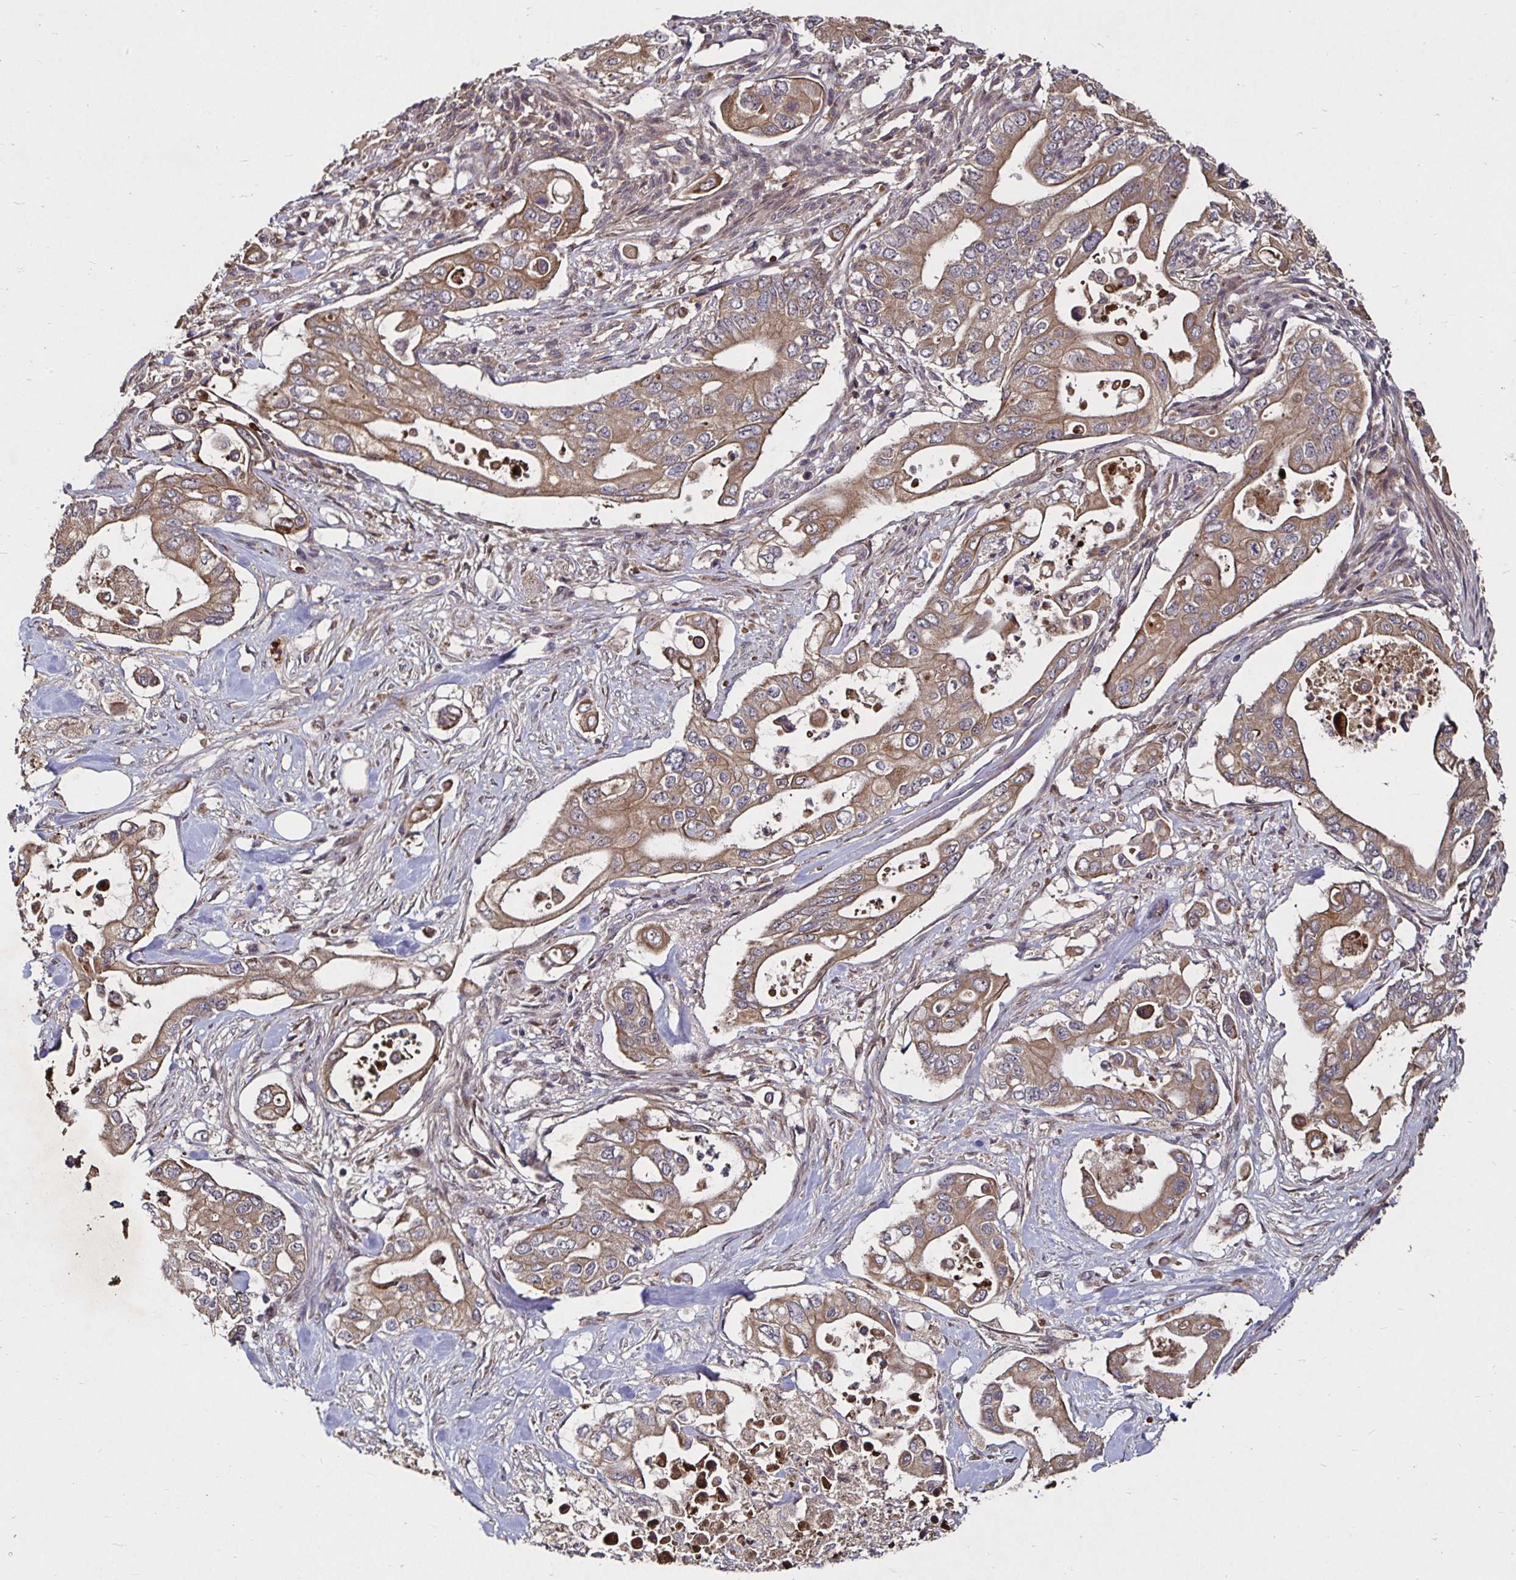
{"staining": {"intensity": "moderate", "quantity": ">75%", "location": "cytoplasmic/membranous"}, "tissue": "pancreatic cancer", "cell_type": "Tumor cells", "image_type": "cancer", "snomed": [{"axis": "morphology", "description": "Adenocarcinoma, NOS"}, {"axis": "topography", "description": "Pancreas"}], "caption": "IHC staining of adenocarcinoma (pancreatic), which displays medium levels of moderate cytoplasmic/membranous staining in about >75% of tumor cells indicating moderate cytoplasmic/membranous protein positivity. The staining was performed using DAB (3,3'-diaminobenzidine) (brown) for protein detection and nuclei were counterstained in hematoxylin (blue).", "gene": "SMYD3", "patient": {"sex": "female", "age": 63}}